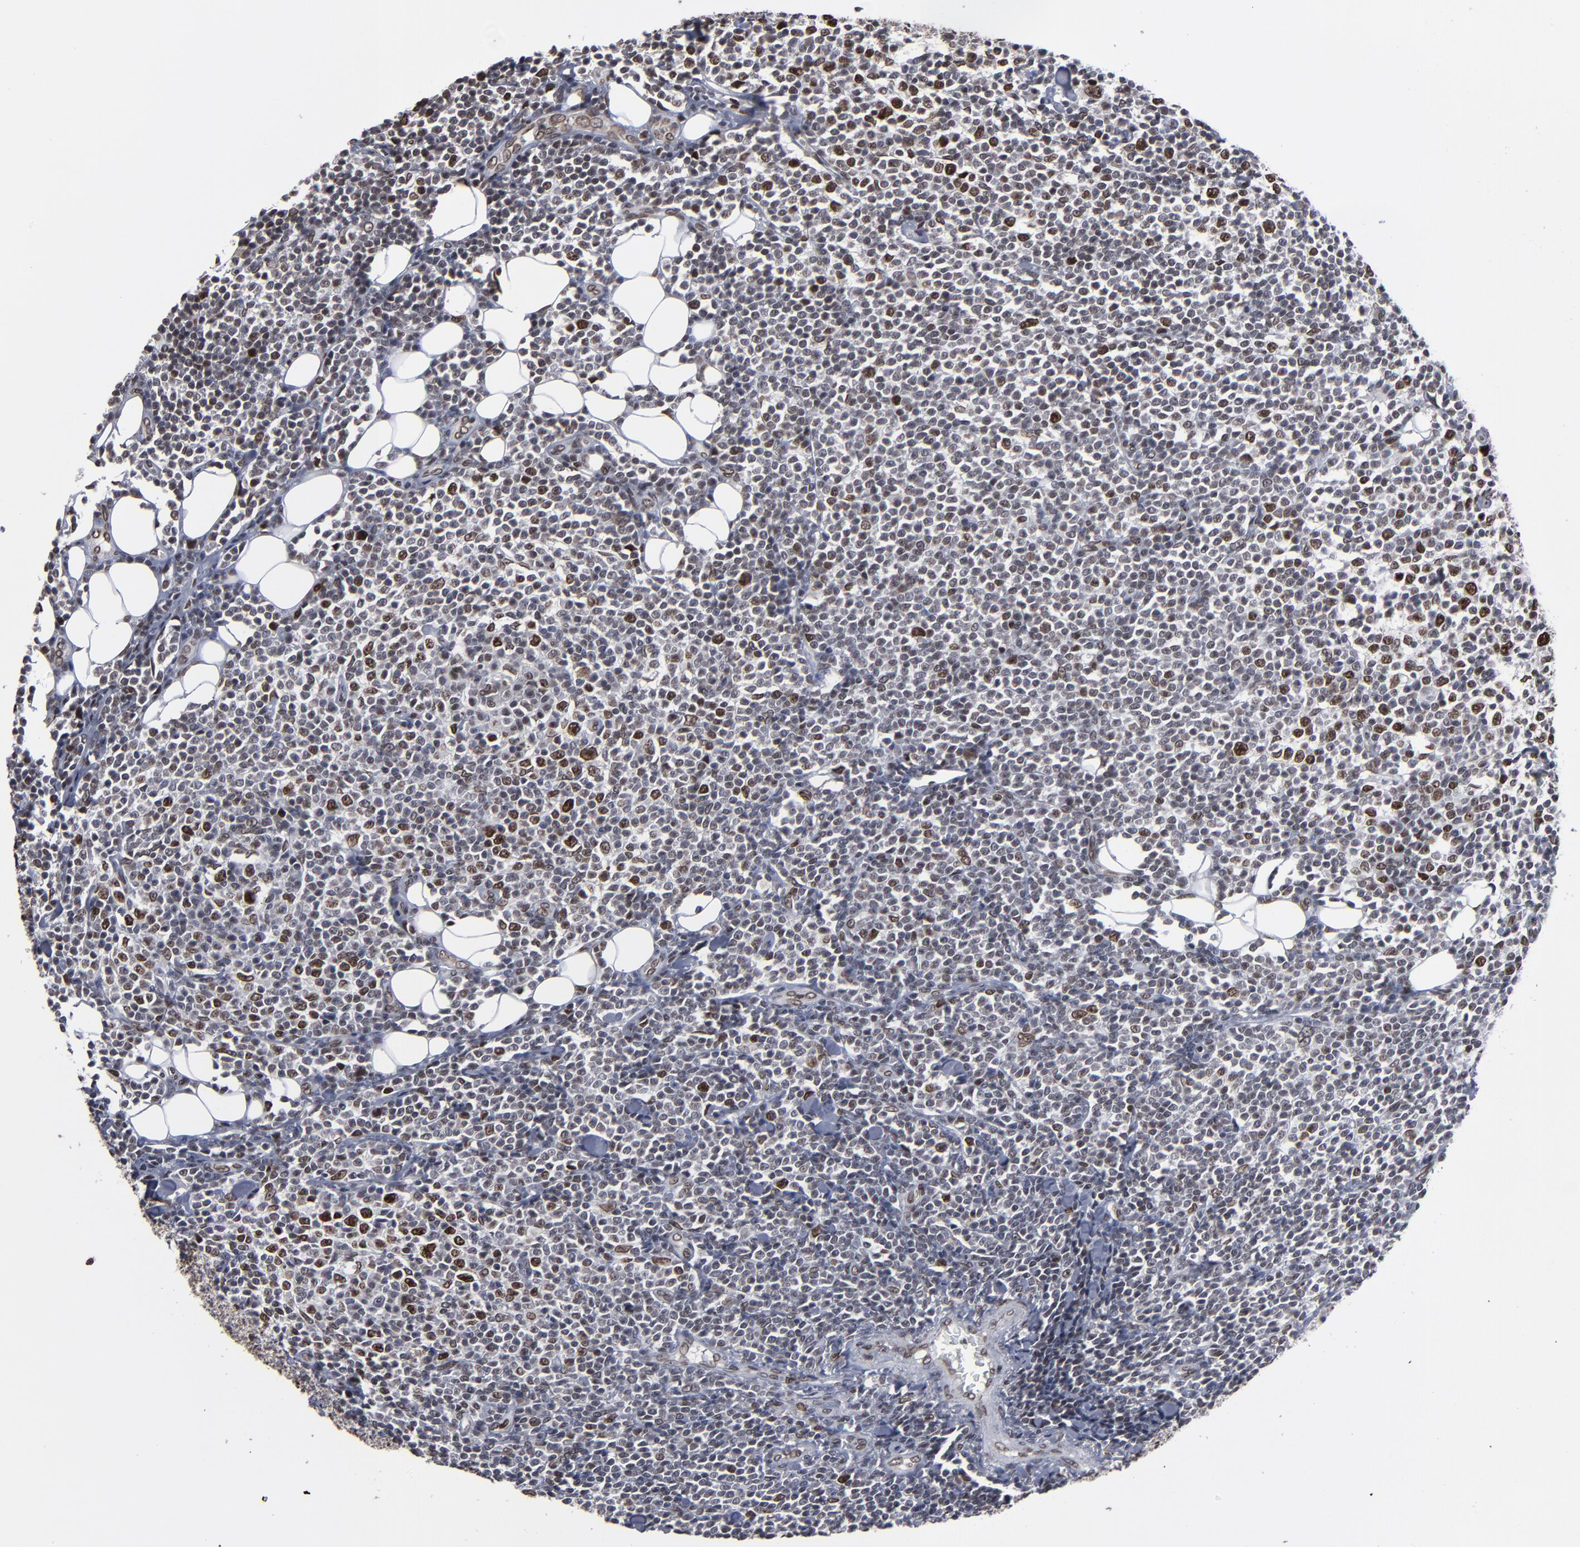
{"staining": {"intensity": "moderate", "quantity": "25%-75%", "location": "nuclear"}, "tissue": "lymphoma", "cell_type": "Tumor cells", "image_type": "cancer", "snomed": [{"axis": "morphology", "description": "Malignant lymphoma, non-Hodgkin's type, Low grade"}, {"axis": "topography", "description": "Soft tissue"}], "caption": "High-power microscopy captured an IHC histopathology image of low-grade malignant lymphoma, non-Hodgkin's type, revealing moderate nuclear expression in about 25%-75% of tumor cells.", "gene": "BAZ1A", "patient": {"sex": "male", "age": 92}}